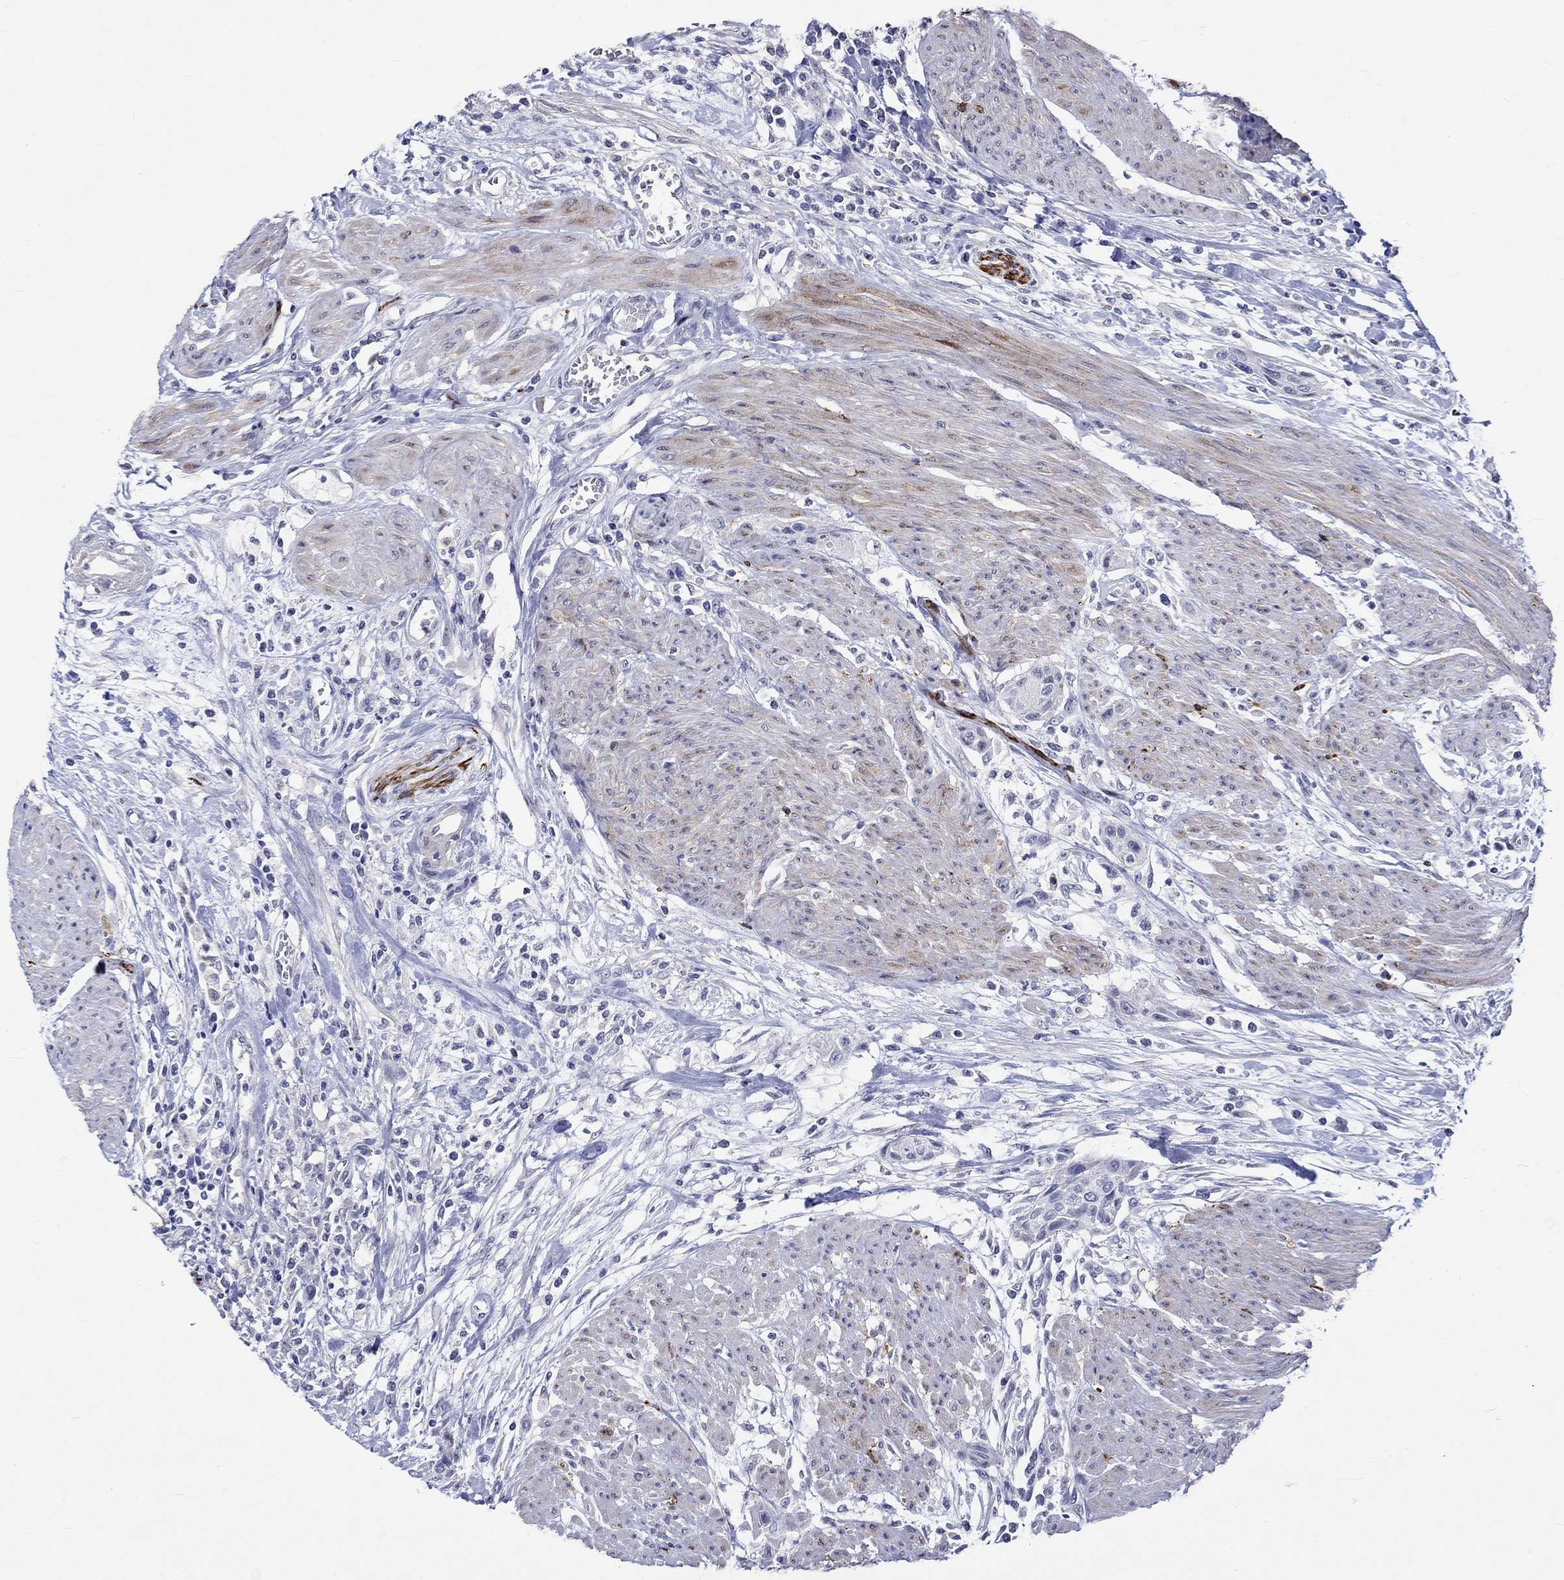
{"staining": {"intensity": "negative", "quantity": "none", "location": "none"}, "tissue": "urothelial cancer", "cell_type": "Tumor cells", "image_type": "cancer", "snomed": [{"axis": "morphology", "description": "Urothelial carcinoma, High grade"}, {"axis": "topography", "description": "Urinary bladder"}], "caption": "The image exhibits no staining of tumor cells in high-grade urothelial carcinoma.", "gene": "CRYAB", "patient": {"sex": "male", "age": 35}}